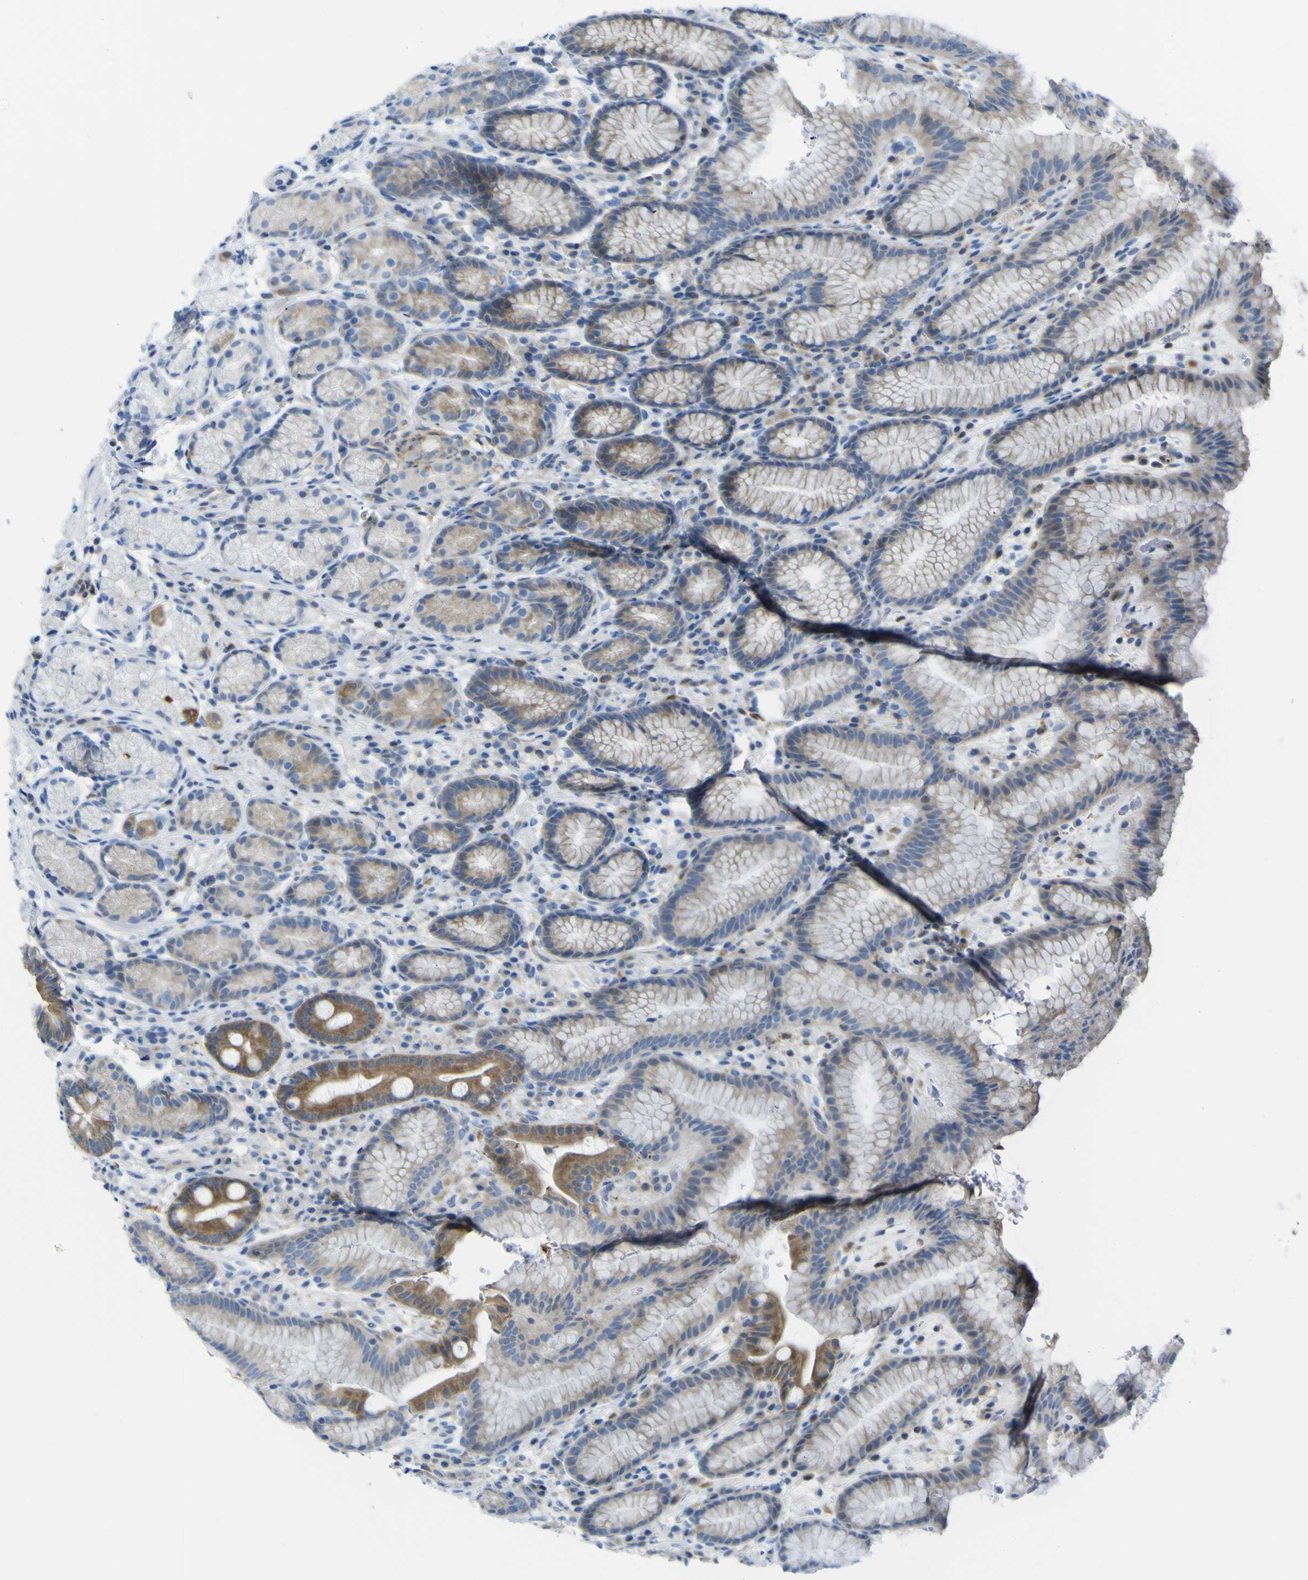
{"staining": {"intensity": "moderate", "quantity": "25%-75%", "location": "cytoplasmic/membranous"}, "tissue": "stomach", "cell_type": "Glandular cells", "image_type": "normal", "snomed": [{"axis": "morphology", "description": "Normal tissue, NOS"}, {"axis": "topography", "description": "Stomach, lower"}], "caption": "Brown immunohistochemical staining in benign human stomach demonstrates moderate cytoplasmic/membranous staining in approximately 25%-75% of glandular cells. (DAB (3,3'-diaminobenzidine) IHC, brown staining for protein, blue staining for nuclei).", "gene": "ABHD3", "patient": {"sex": "male", "age": 52}}